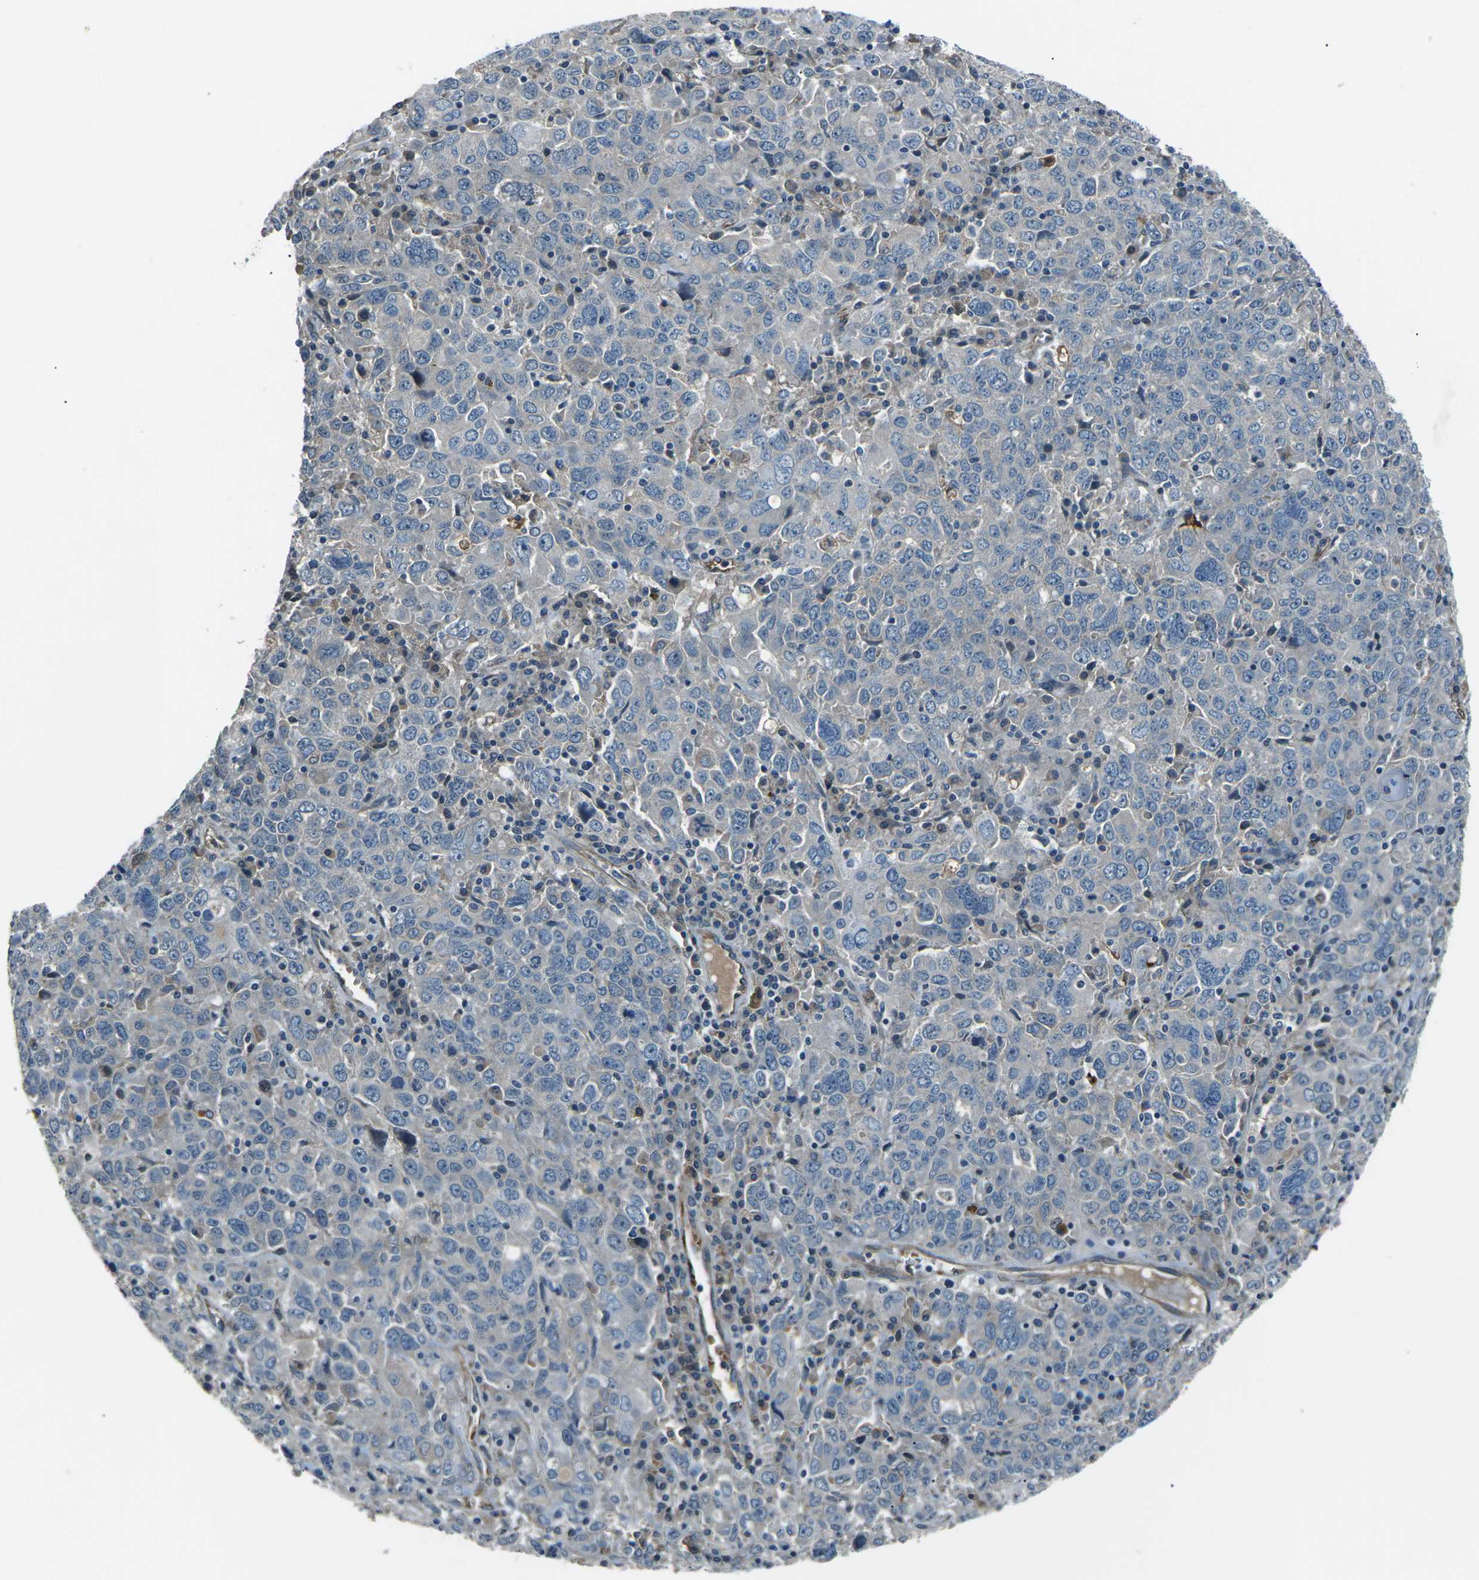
{"staining": {"intensity": "negative", "quantity": "none", "location": "none"}, "tissue": "ovarian cancer", "cell_type": "Tumor cells", "image_type": "cancer", "snomed": [{"axis": "morphology", "description": "Carcinoma, endometroid"}, {"axis": "topography", "description": "Ovary"}], "caption": "A micrograph of human ovarian endometroid carcinoma is negative for staining in tumor cells.", "gene": "AFAP1", "patient": {"sex": "female", "age": 62}}